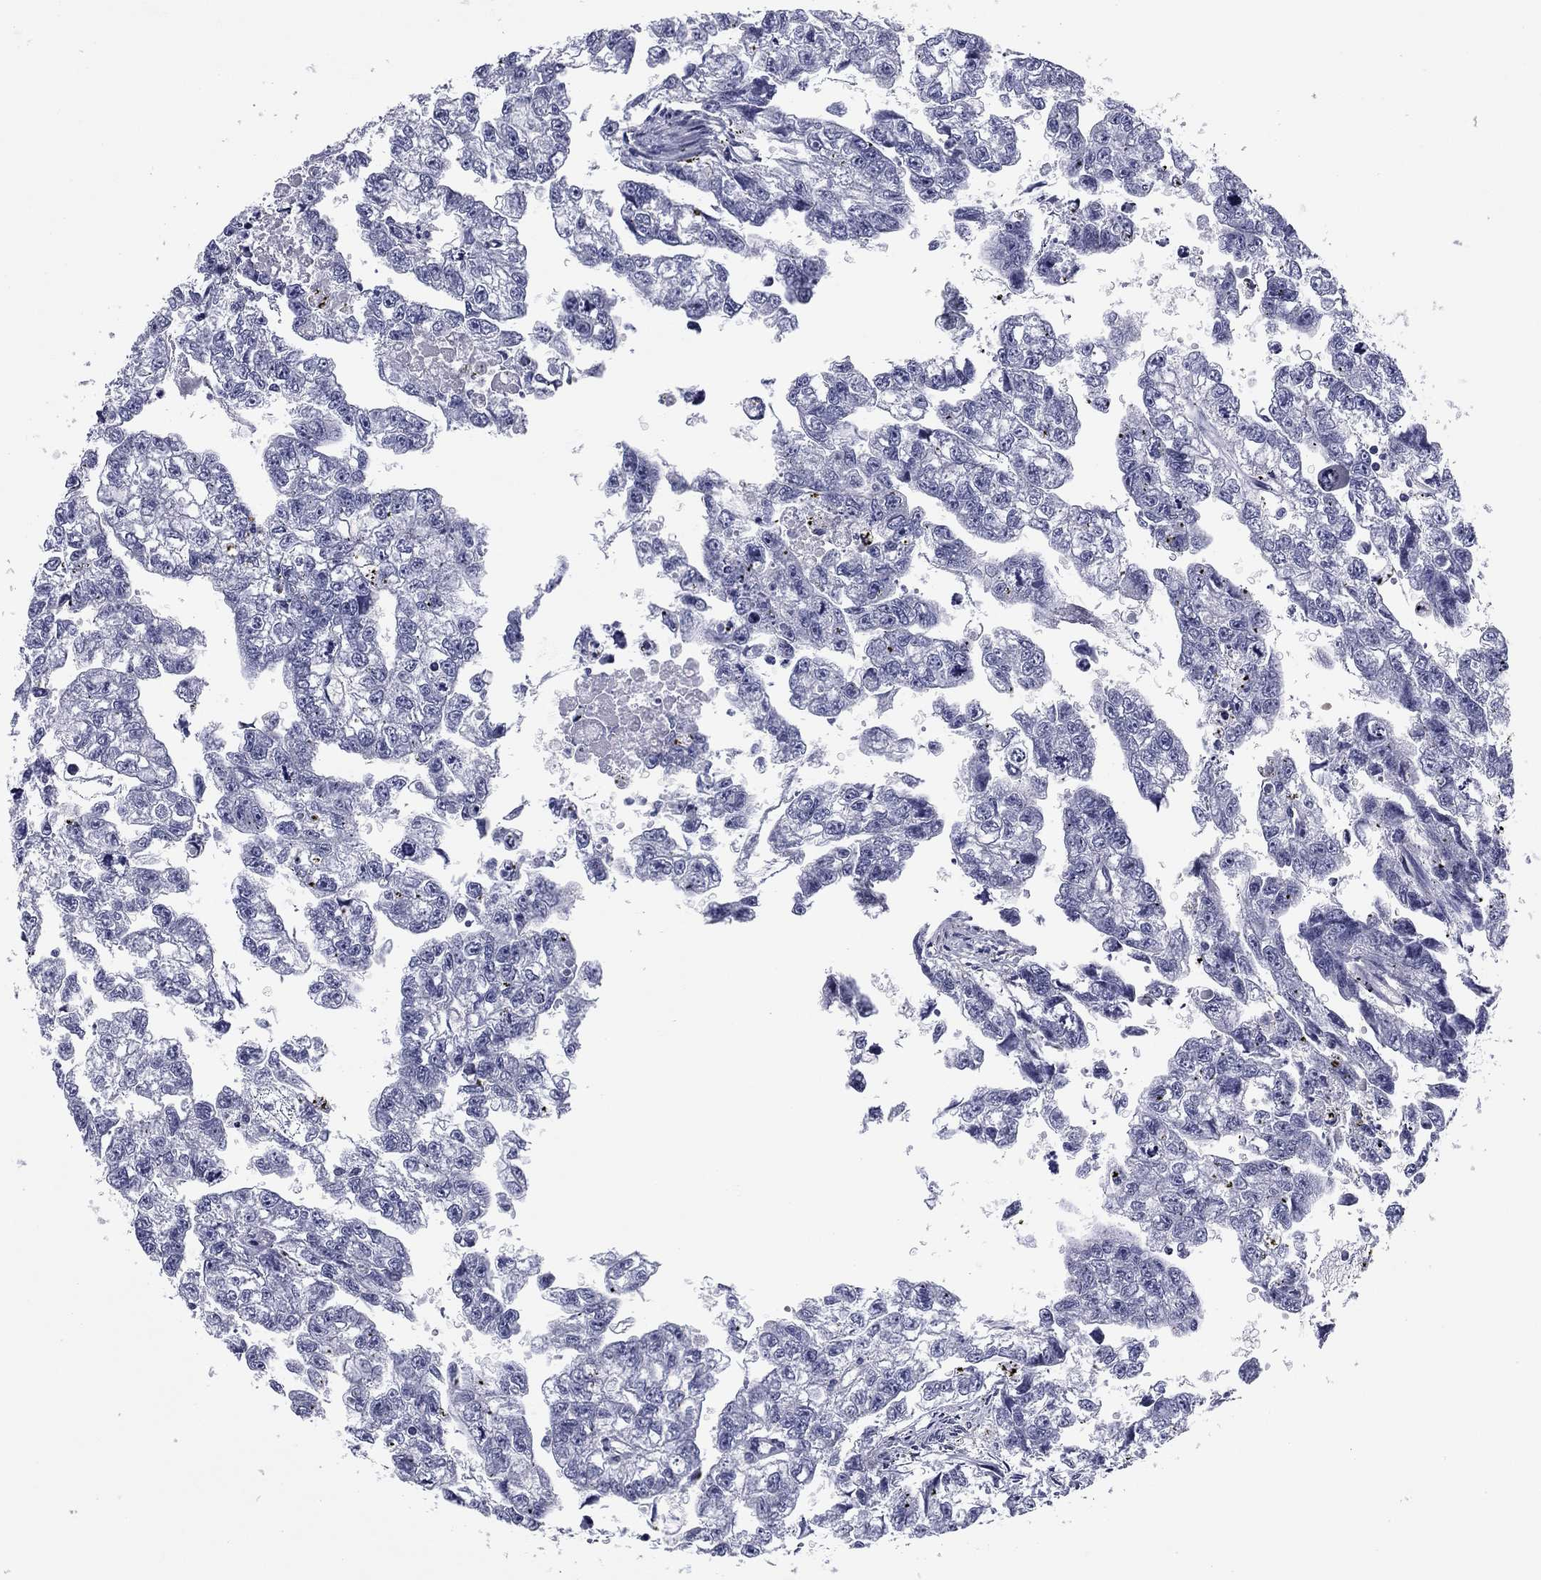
{"staining": {"intensity": "negative", "quantity": "none", "location": "none"}, "tissue": "testis cancer", "cell_type": "Tumor cells", "image_type": "cancer", "snomed": [{"axis": "morphology", "description": "Carcinoma, Embryonal, NOS"}, {"axis": "morphology", "description": "Teratoma, malignant, NOS"}, {"axis": "topography", "description": "Testis"}], "caption": "A histopathology image of teratoma (malignant) (testis) stained for a protein demonstrates no brown staining in tumor cells.", "gene": "REXO5", "patient": {"sex": "male", "age": 44}}